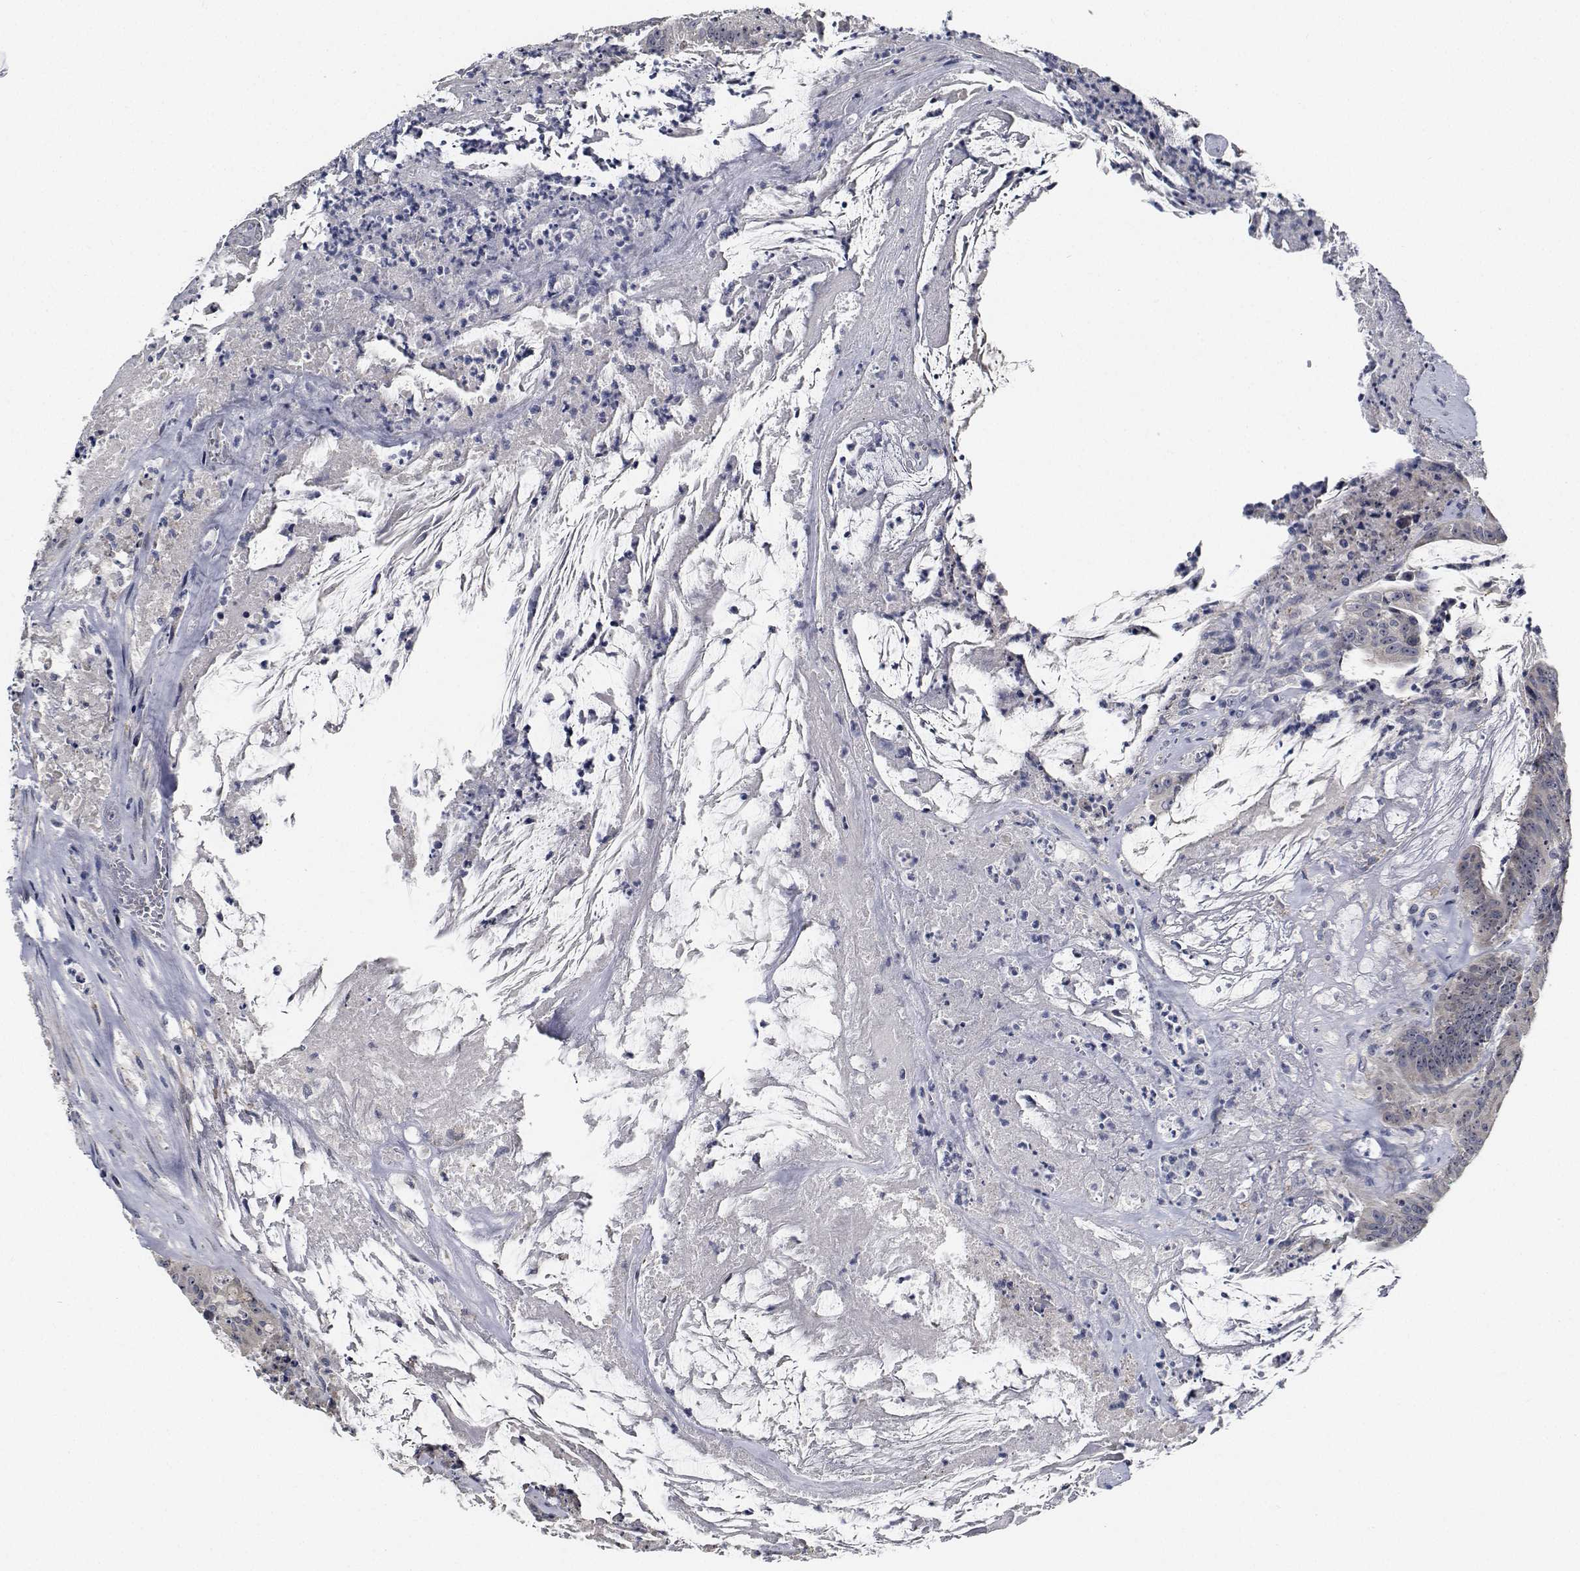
{"staining": {"intensity": "negative", "quantity": "none", "location": "none"}, "tissue": "colorectal cancer", "cell_type": "Tumor cells", "image_type": "cancer", "snomed": [{"axis": "morphology", "description": "Adenocarcinoma, NOS"}, {"axis": "topography", "description": "Colon"}], "caption": "A histopathology image of colorectal cancer (adenocarcinoma) stained for a protein displays no brown staining in tumor cells.", "gene": "NVL", "patient": {"sex": "male", "age": 33}}